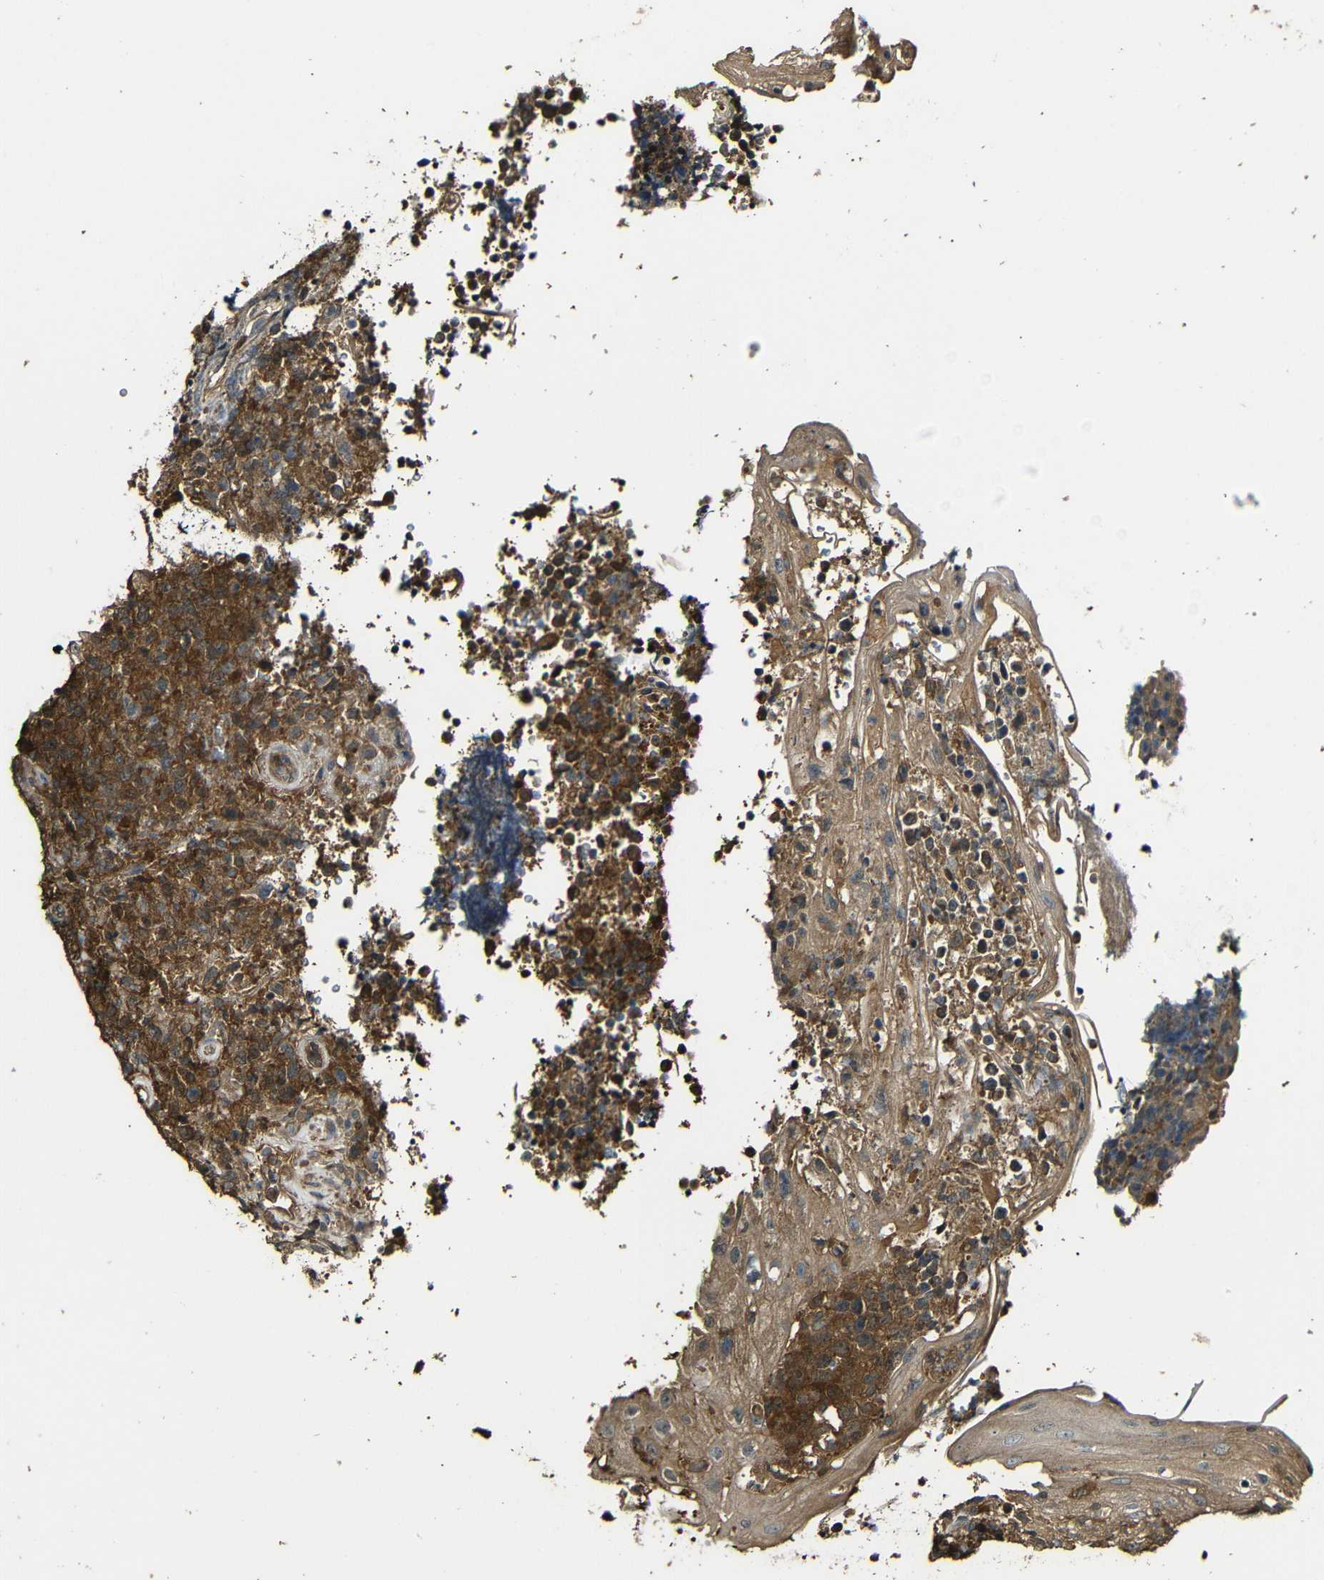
{"staining": {"intensity": "strong", "quantity": ">75%", "location": "cytoplasmic/membranous"}, "tissue": "lymphoma", "cell_type": "Tumor cells", "image_type": "cancer", "snomed": [{"axis": "morphology", "description": "Malignant lymphoma, non-Hodgkin's type, High grade"}, {"axis": "topography", "description": "Tonsil"}], "caption": "Tumor cells display strong cytoplasmic/membranous staining in about >75% of cells in lymphoma.", "gene": "CASP8", "patient": {"sex": "female", "age": 36}}